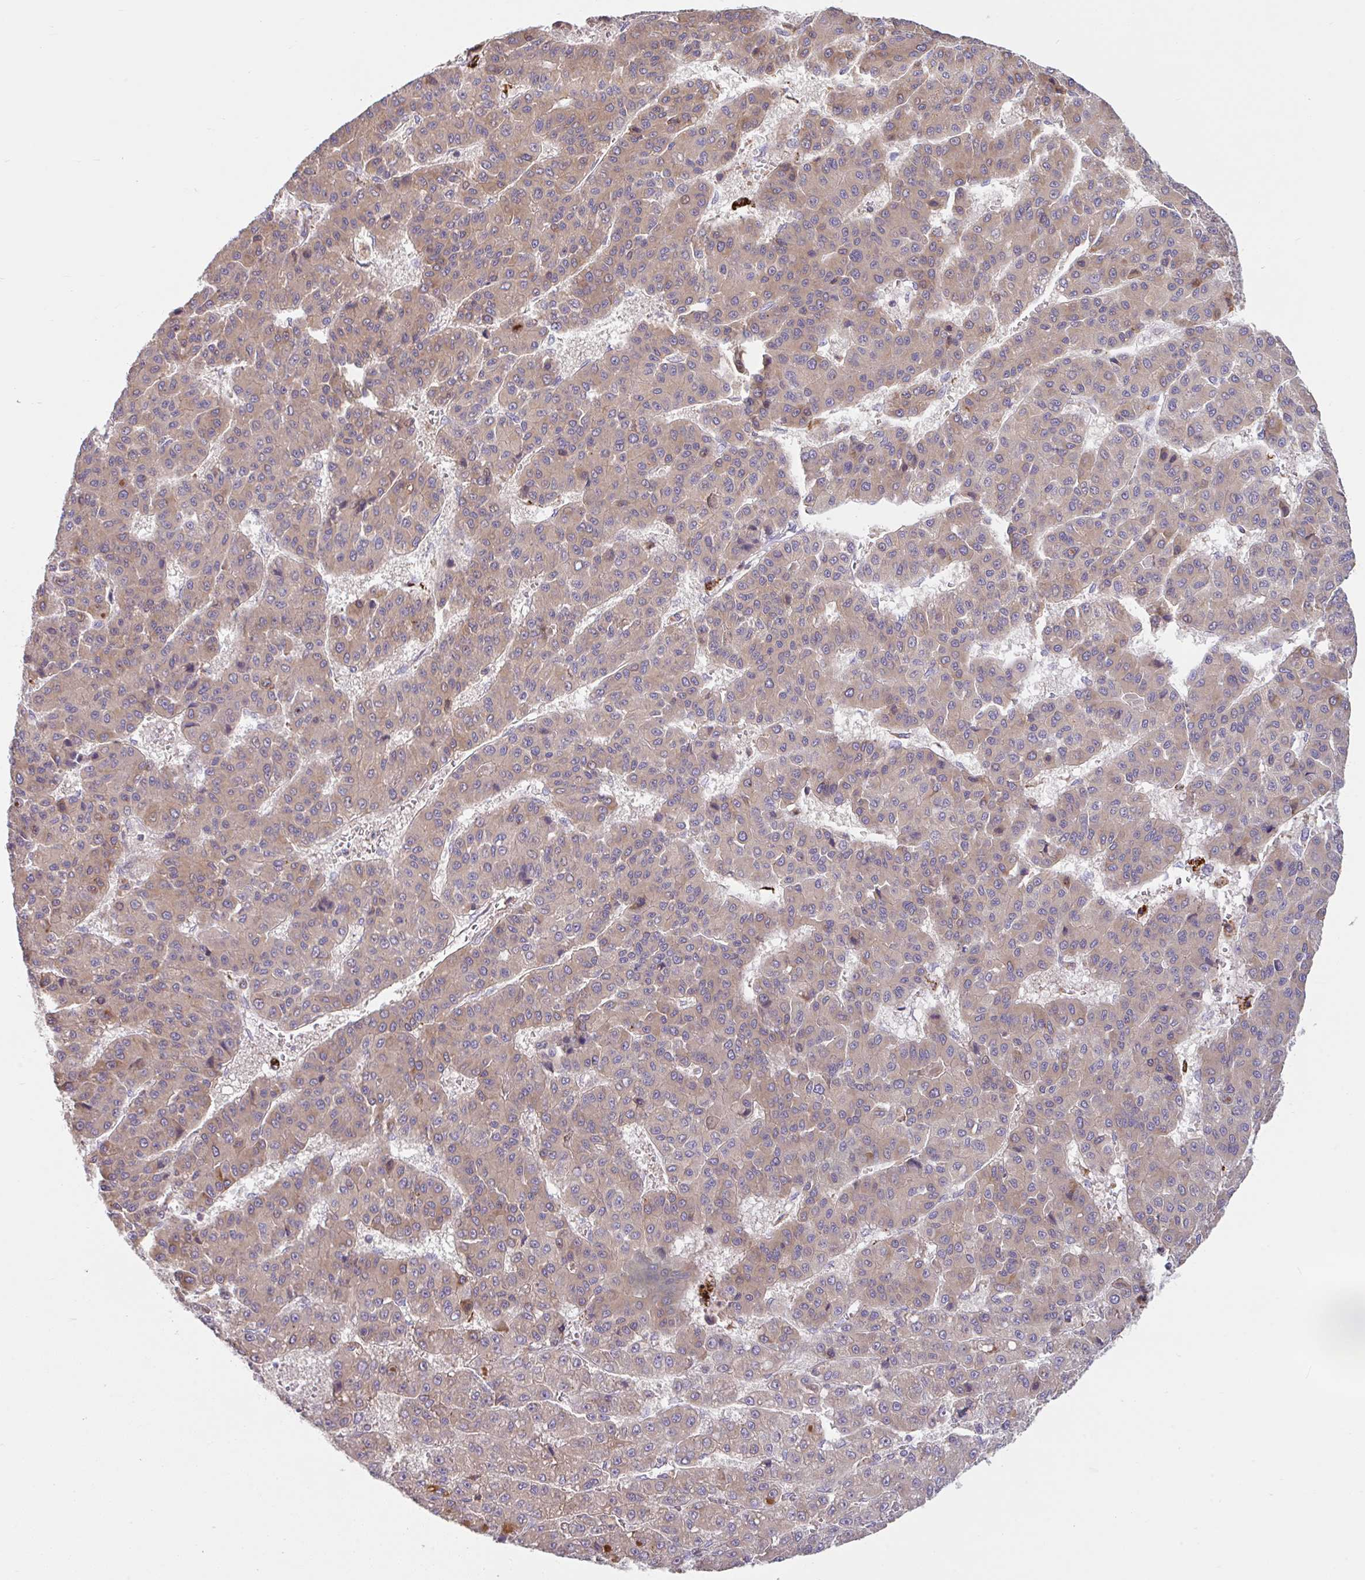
{"staining": {"intensity": "weak", "quantity": ">75%", "location": "cytoplasmic/membranous"}, "tissue": "liver cancer", "cell_type": "Tumor cells", "image_type": "cancer", "snomed": [{"axis": "morphology", "description": "Carcinoma, Hepatocellular, NOS"}, {"axis": "topography", "description": "Liver"}], "caption": "Protein staining reveals weak cytoplasmic/membranous positivity in about >75% of tumor cells in liver hepatocellular carcinoma.", "gene": "RALBP1", "patient": {"sex": "male", "age": 70}}